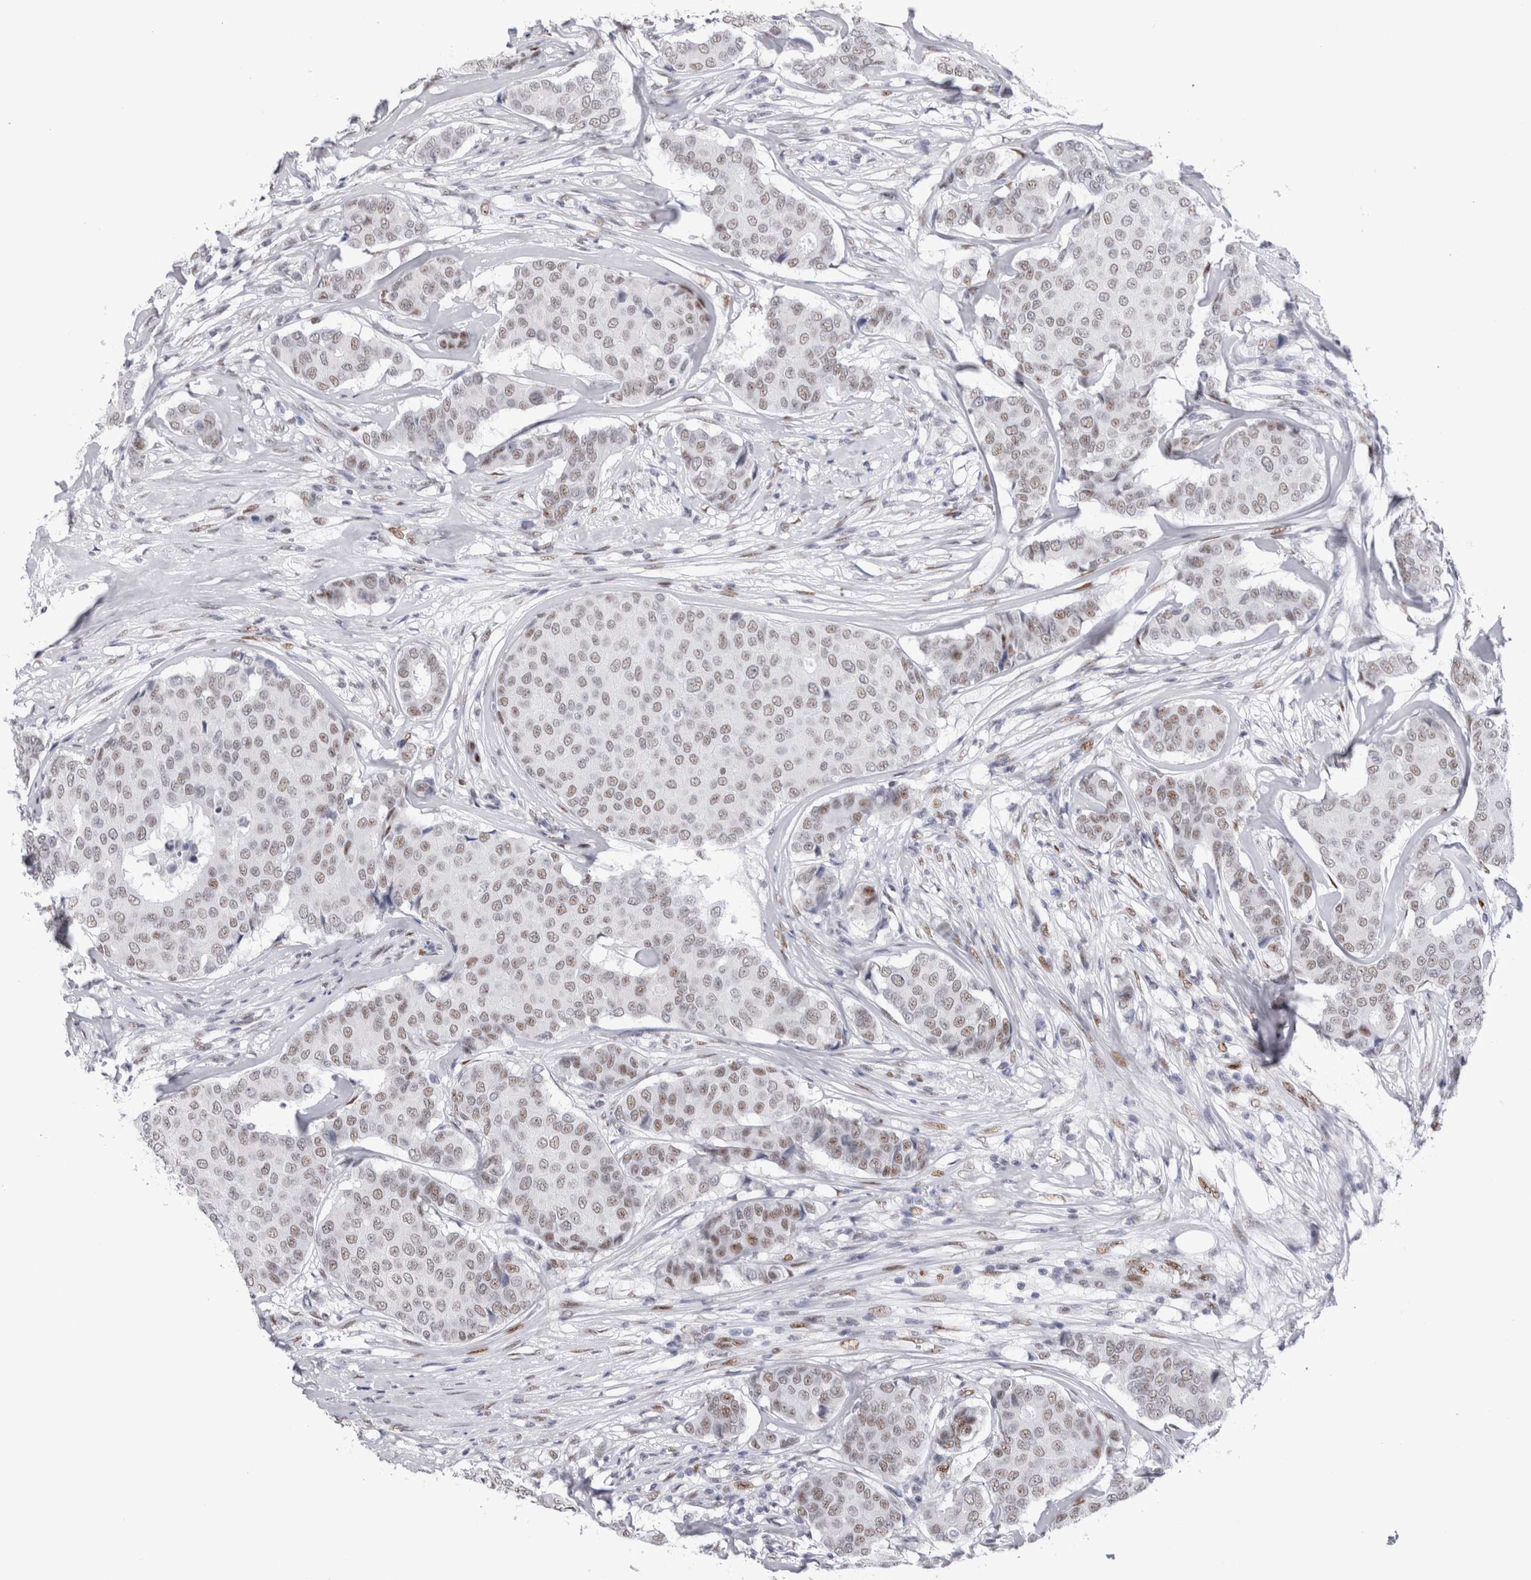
{"staining": {"intensity": "weak", "quantity": ">75%", "location": "nuclear"}, "tissue": "breast cancer", "cell_type": "Tumor cells", "image_type": "cancer", "snomed": [{"axis": "morphology", "description": "Duct carcinoma"}, {"axis": "topography", "description": "Breast"}], "caption": "The micrograph reveals a brown stain indicating the presence of a protein in the nuclear of tumor cells in breast cancer (infiltrating ductal carcinoma). The protein is stained brown, and the nuclei are stained in blue (DAB IHC with brightfield microscopy, high magnification).", "gene": "RBM6", "patient": {"sex": "female", "age": 75}}